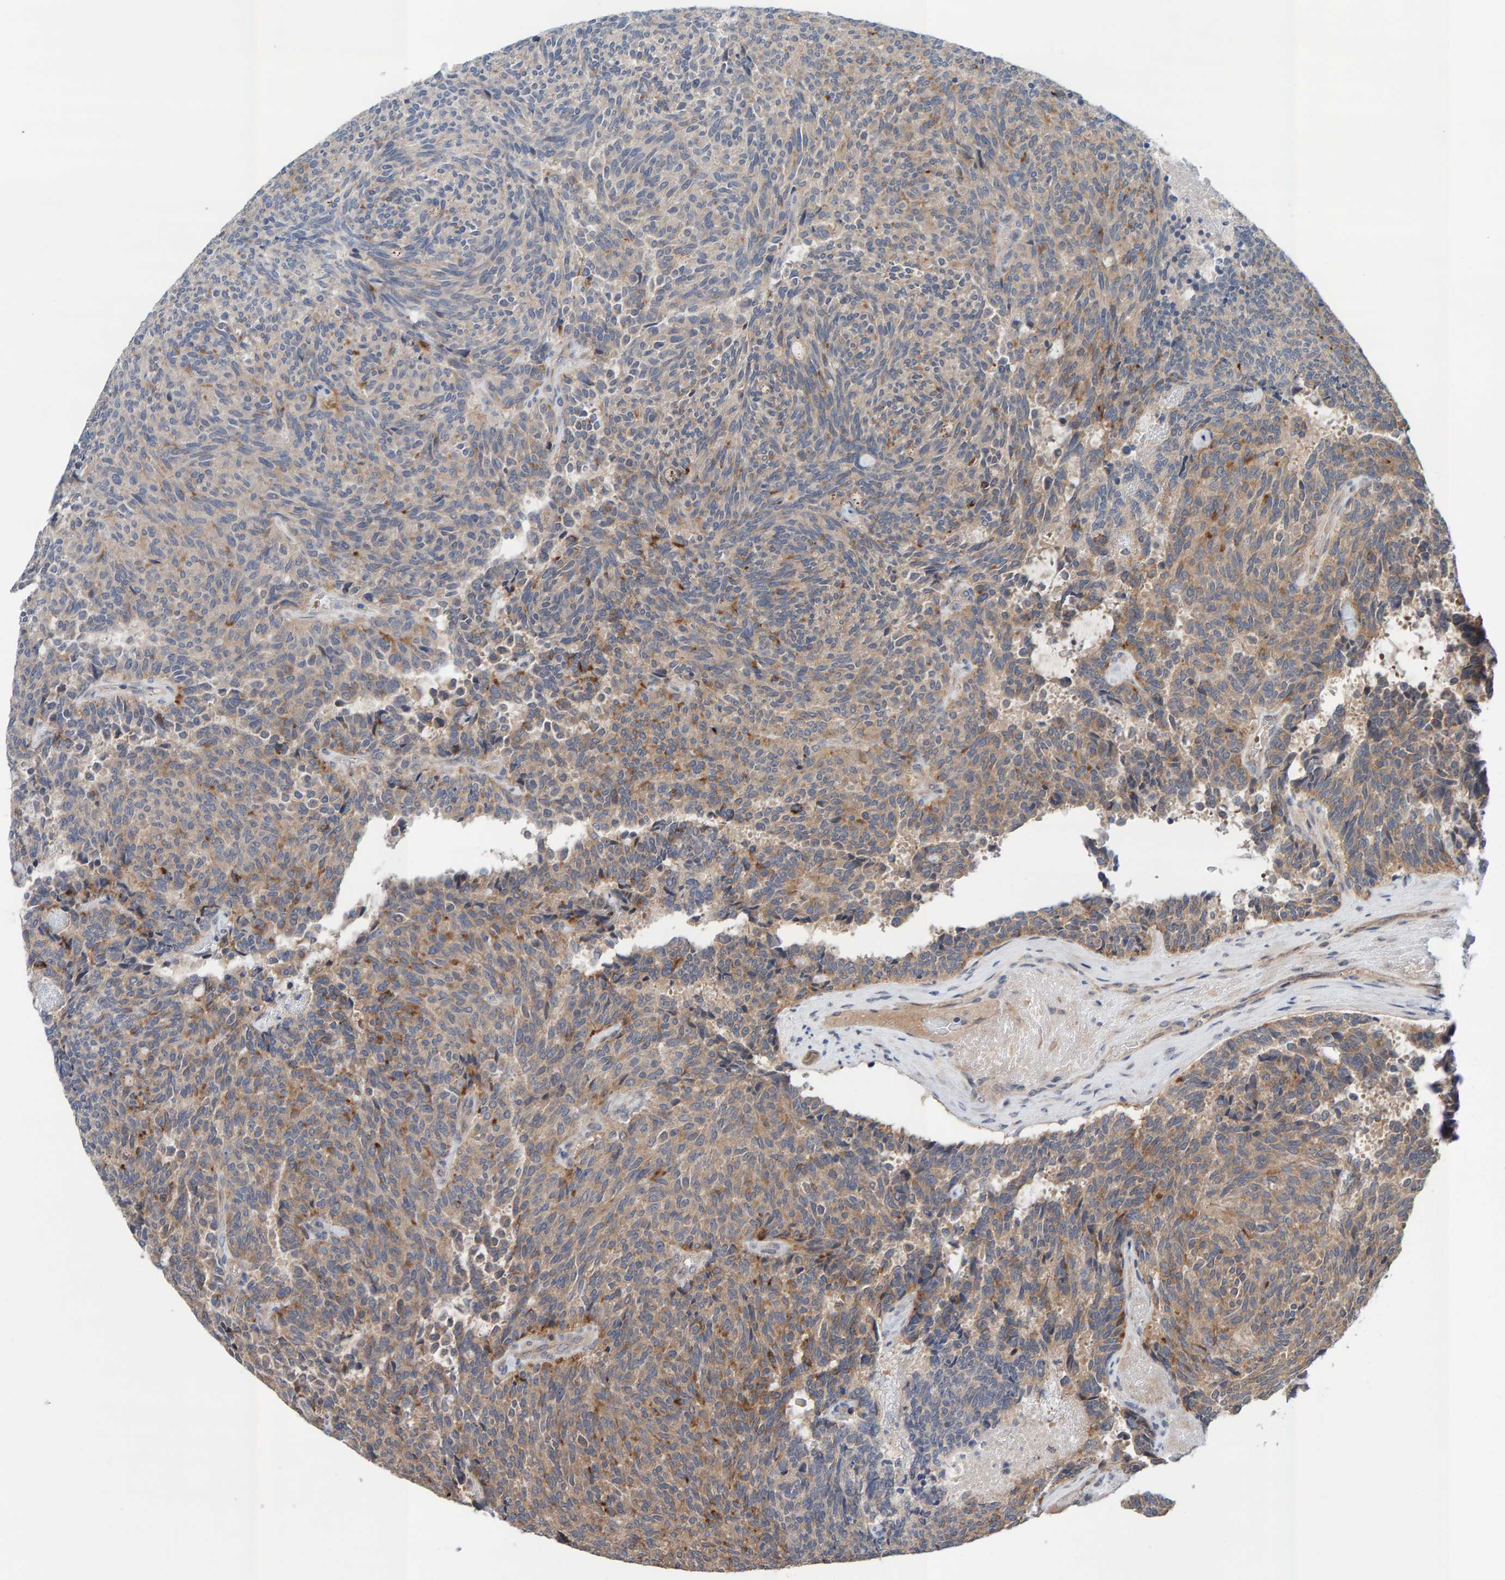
{"staining": {"intensity": "weak", "quantity": "25%-75%", "location": "cytoplasmic/membranous"}, "tissue": "carcinoid", "cell_type": "Tumor cells", "image_type": "cancer", "snomed": [{"axis": "morphology", "description": "Carcinoid, malignant, NOS"}, {"axis": "topography", "description": "Pancreas"}], "caption": "An immunohistochemistry (IHC) photomicrograph of neoplastic tissue is shown. Protein staining in brown shows weak cytoplasmic/membranous positivity in malignant carcinoid within tumor cells. (Brightfield microscopy of DAB IHC at high magnification).", "gene": "LRSAM1", "patient": {"sex": "female", "age": 54}}